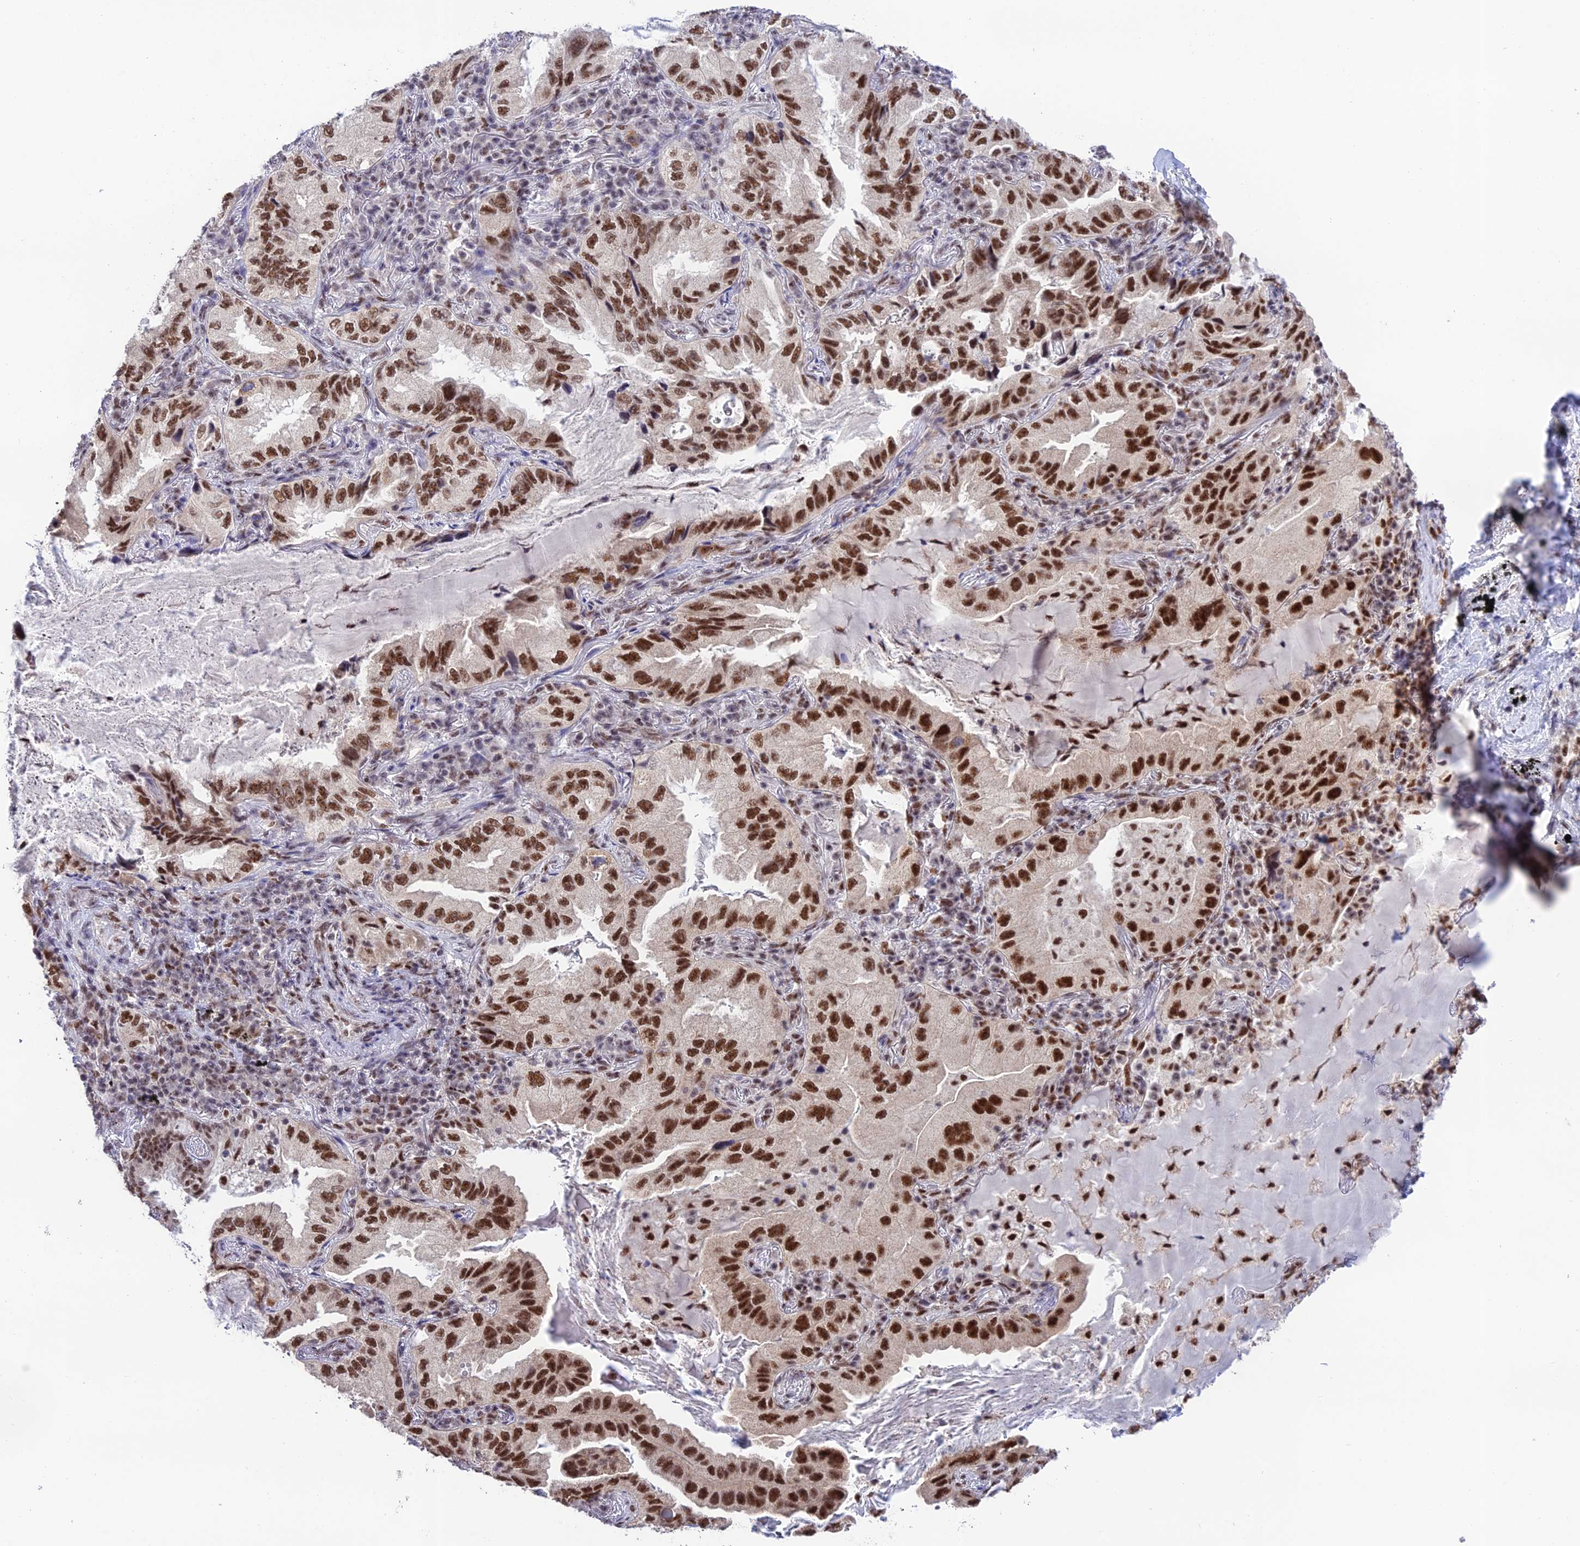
{"staining": {"intensity": "strong", "quantity": ">75%", "location": "nuclear"}, "tissue": "lung cancer", "cell_type": "Tumor cells", "image_type": "cancer", "snomed": [{"axis": "morphology", "description": "Adenocarcinoma, NOS"}, {"axis": "topography", "description": "Lung"}], "caption": "Adenocarcinoma (lung) stained with a protein marker reveals strong staining in tumor cells.", "gene": "THOC7", "patient": {"sex": "female", "age": 69}}